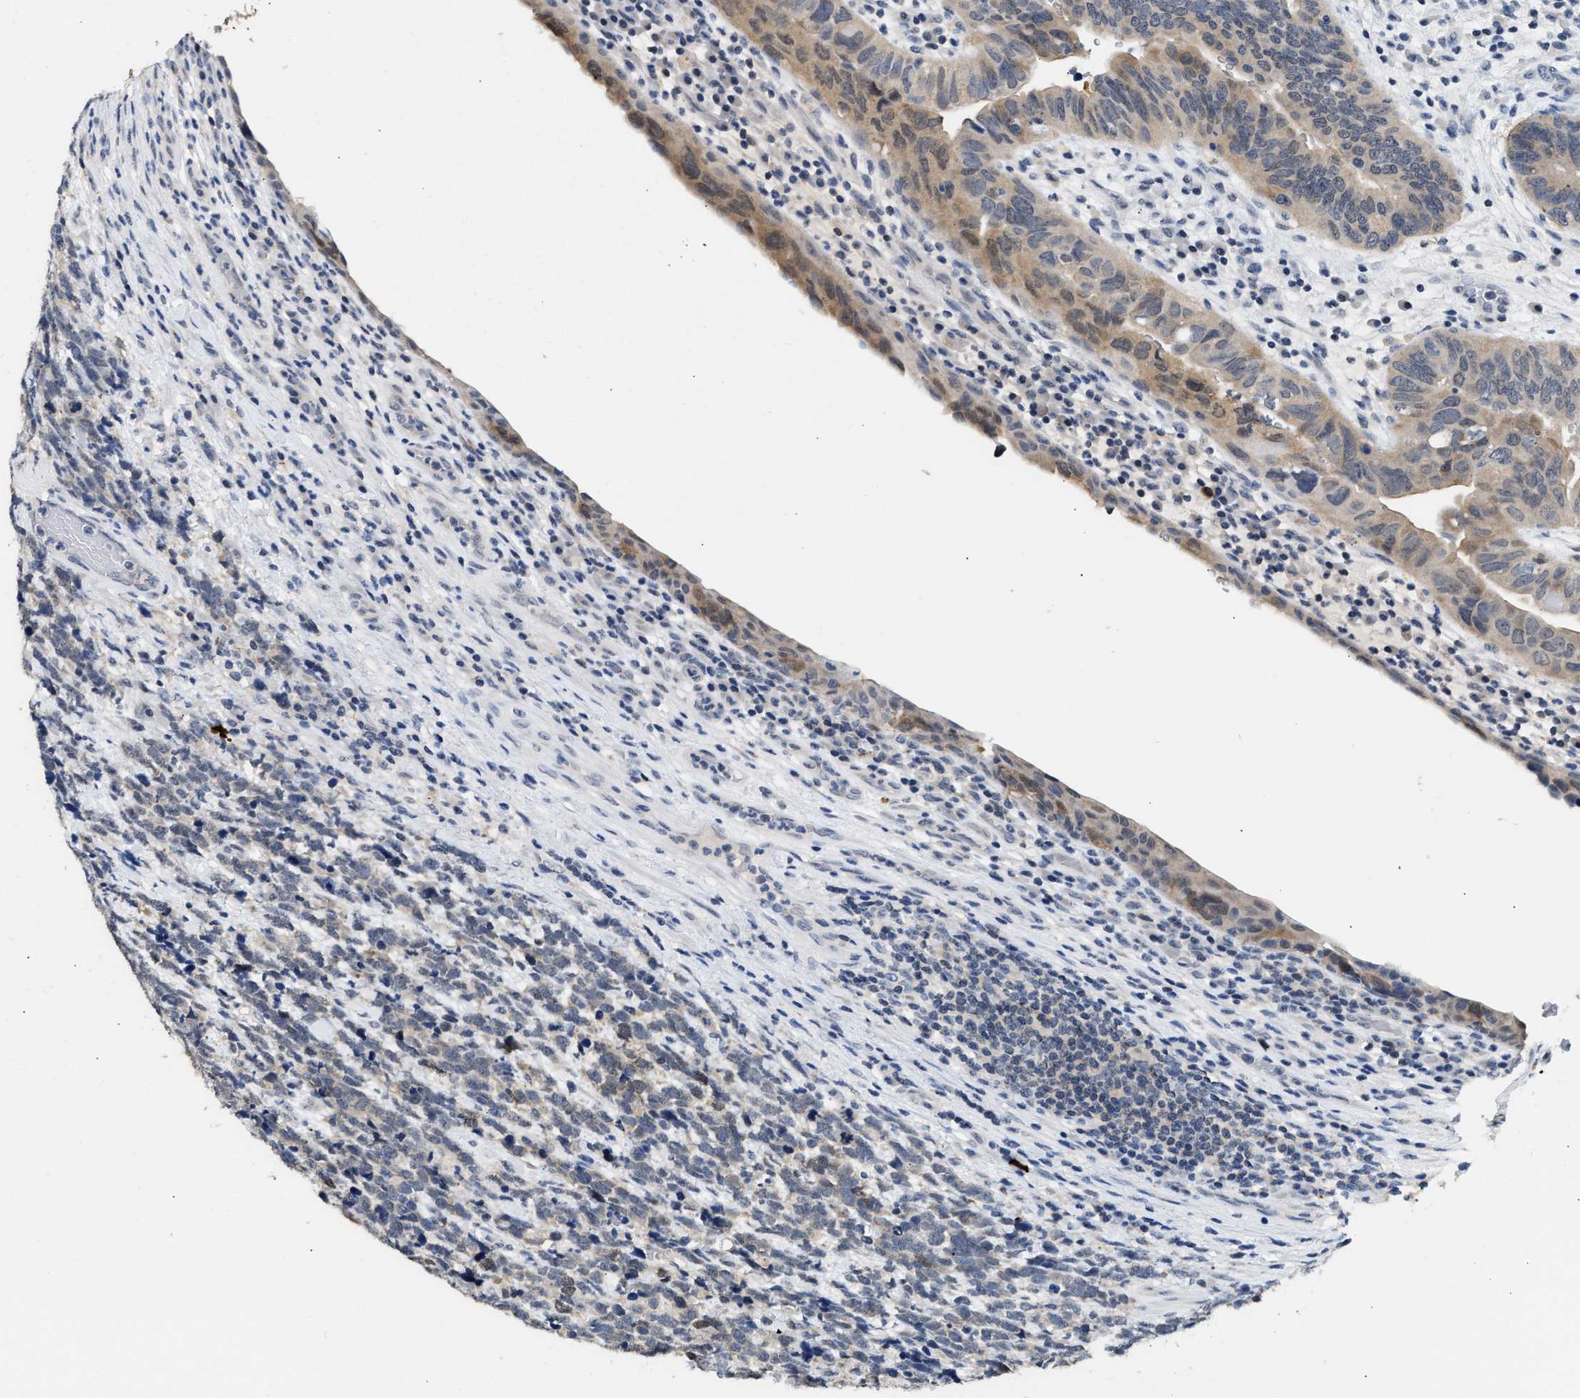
{"staining": {"intensity": "moderate", "quantity": "25%-75%", "location": "cytoplasmic/membranous"}, "tissue": "urothelial cancer", "cell_type": "Tumor cells", "image_type": "cancer", "snomed": [{"axis": "morphology", "description": "Urothelial carcinoma, High grade"}, {"axis": "topography", "description": "Urinary bladder"}], "caption": "Protein staining of urothelial cancer tissue reveals moderate cytoplasmic/membranous staining in approximately 25%-75% of tumor cells.", "gene": "PPM1L", "patient": {"sex": "female", "age": 82}}